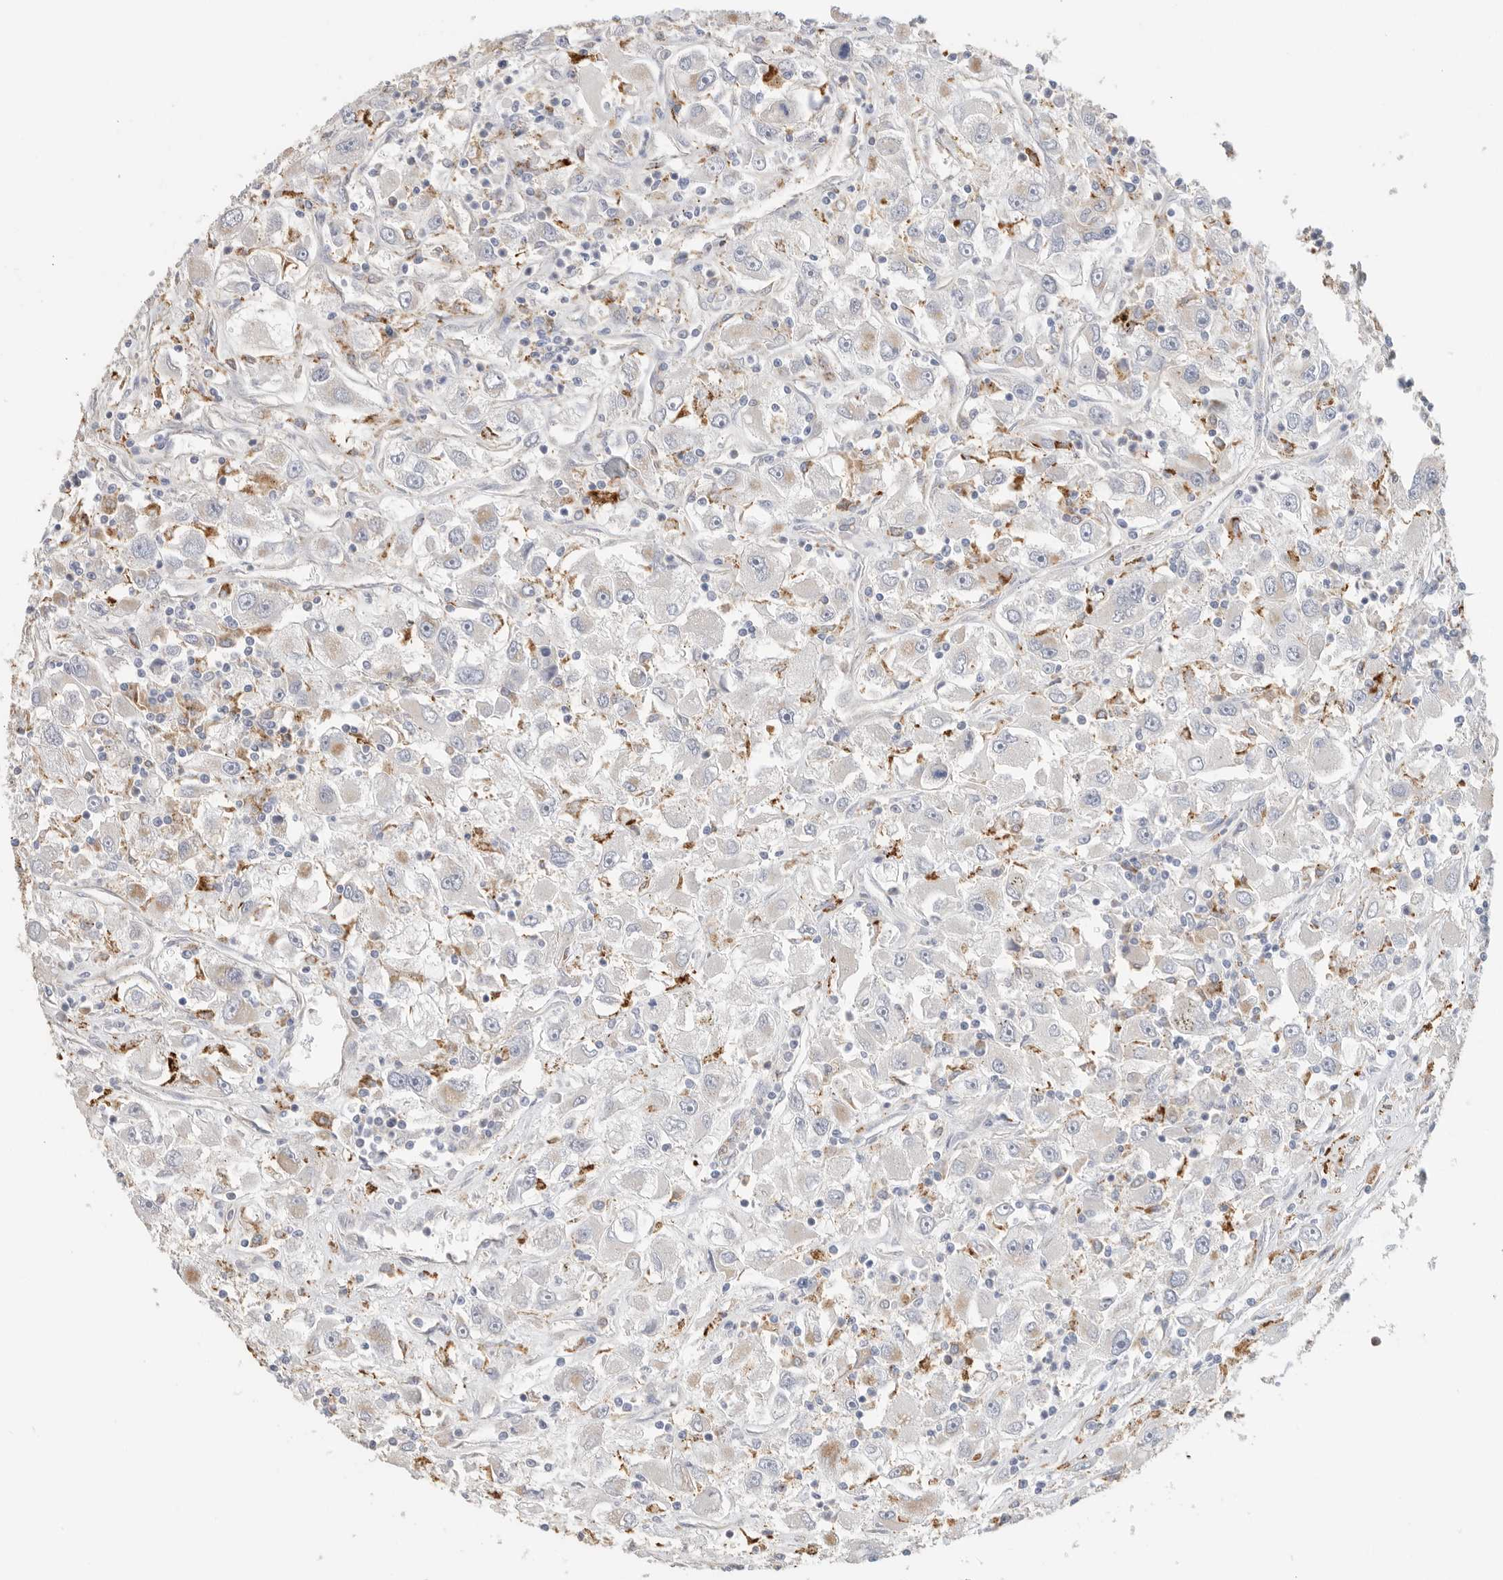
{"staining": {"intensity": "negative", "quantity": "none", "location": "none"}, "tissue": "renal cancer", "cell_type": "Tumor cells", "image_type": "cancer", "snomed": [{"axis": "morphology", "description": "Adenocarcinoma, NOS"}, {"axis": "topography", "description": "Kidney"}], "caption": "This histopathology image is of renal cancer stained with immunohistochemistry to label a protein in brown with the nuclei are counter-stained blue. There is no positivity in tumor cells.", "gene": "GGH", "patient": {"sex": "female", "age": 52}}